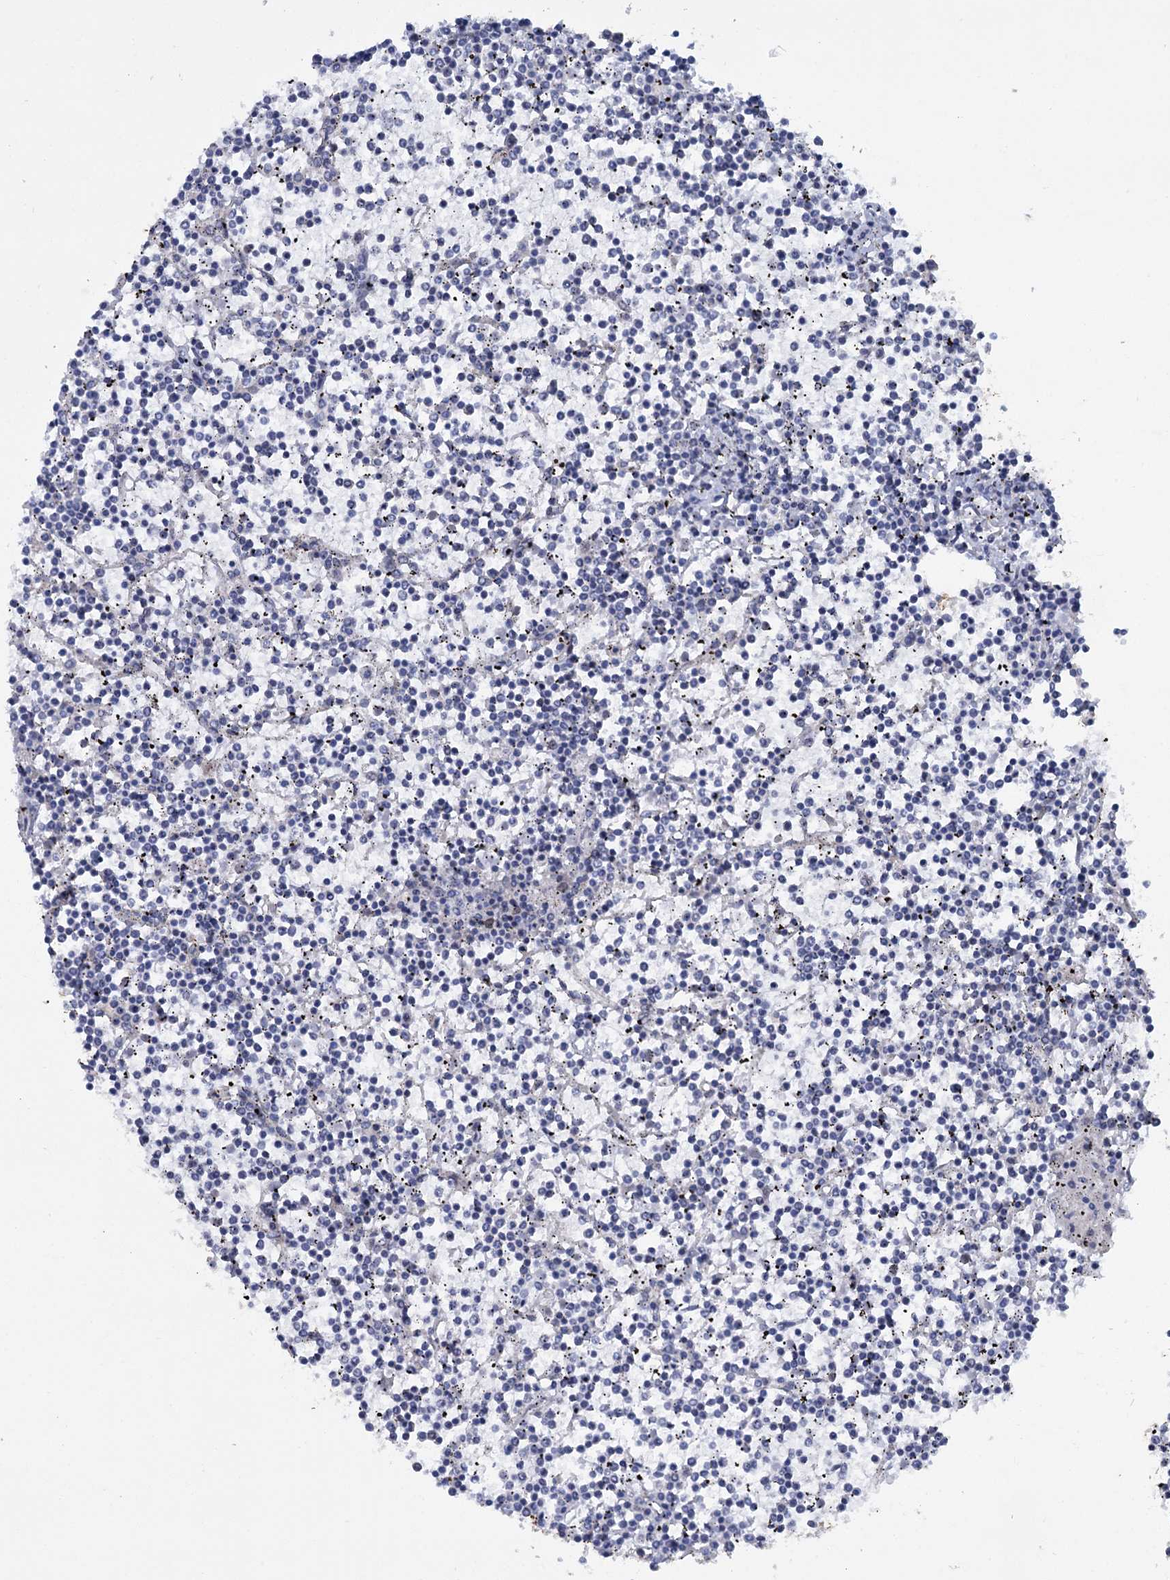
{"staining": {"intensity": "negative", "quantity": "none", "location": "none"}, "tissue": "lymphoma", "cell_type": "Tumor cells", "image_type": "cancer", "snomed": [{"axis": "morphology", "description": "Malignant lymphoma, non-Hodgkin's type, Low grade"}, {"axis": "topography", "description": "Spleen"}], "caption": "Immunohistochemical staining of human lymphoma reveals no significant expression in tumor cells.", "gene": "FAM111B", "patient": {"sex": "female", "age": 19}}